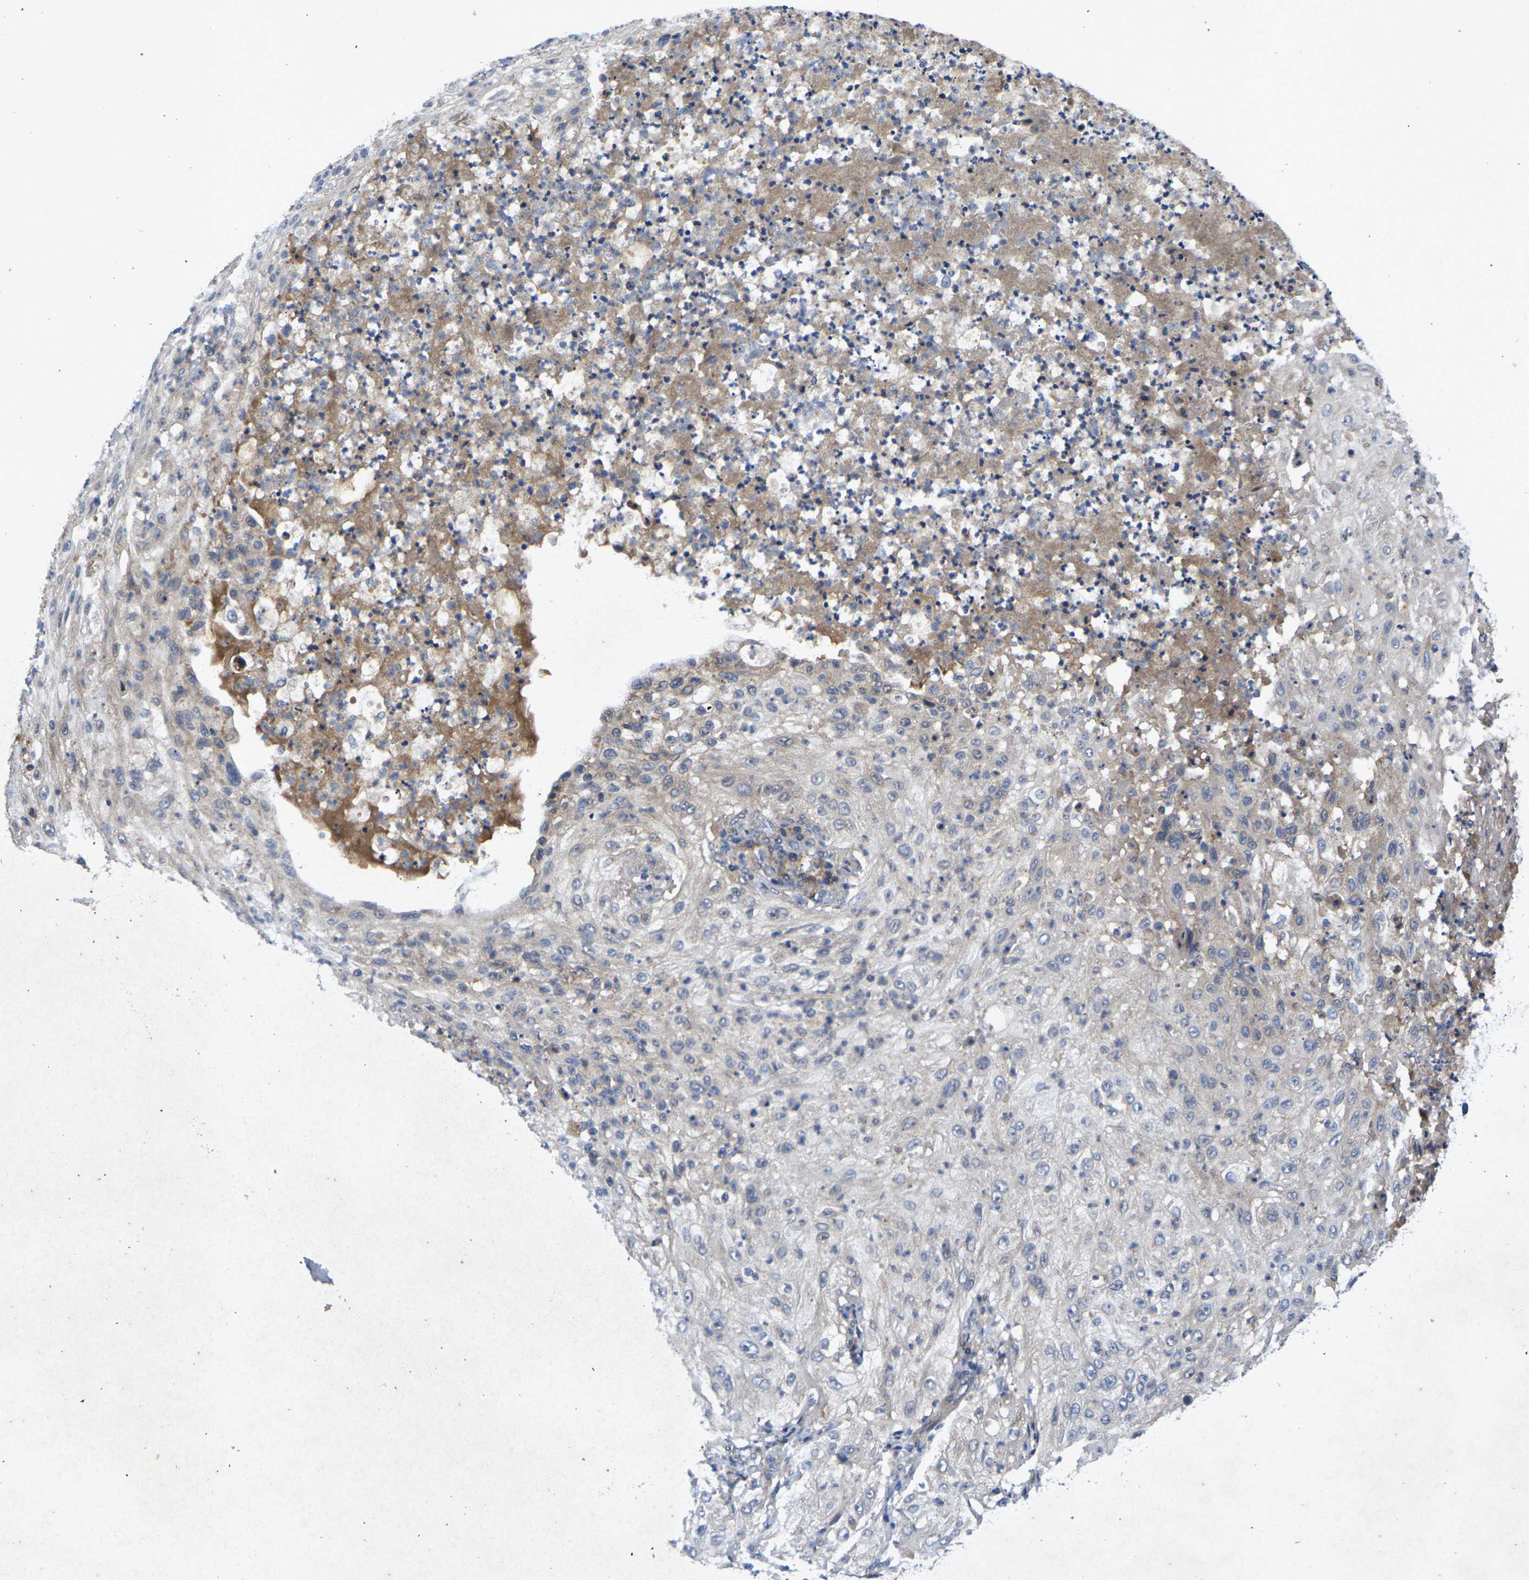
{"staining": {"intensity": "negative", "quantity": "none", "location": "none"}, "tissue": "lung cancer", "cell_type": "Tumor cells", "image_type": "cancer", "snomed": [{"axis": "morphology", "description": "Inflammation, NOS"}, {"axis": "morphology", "description": "Squamous cell carcinoma, NOS"}, {"axis": "topography", "description": "Lymph node"}, {"axis": "topography", "description": "Soft tissue"}, {"axis": "topography", "description": "Lung"}], "caption": "Immunohistochemistry of lung cancer (squamous cell carcinoma) exhibits no expression in tumor cells.", "gene": "KIF1B", "patient": {"sex": "male", "age": 66}}